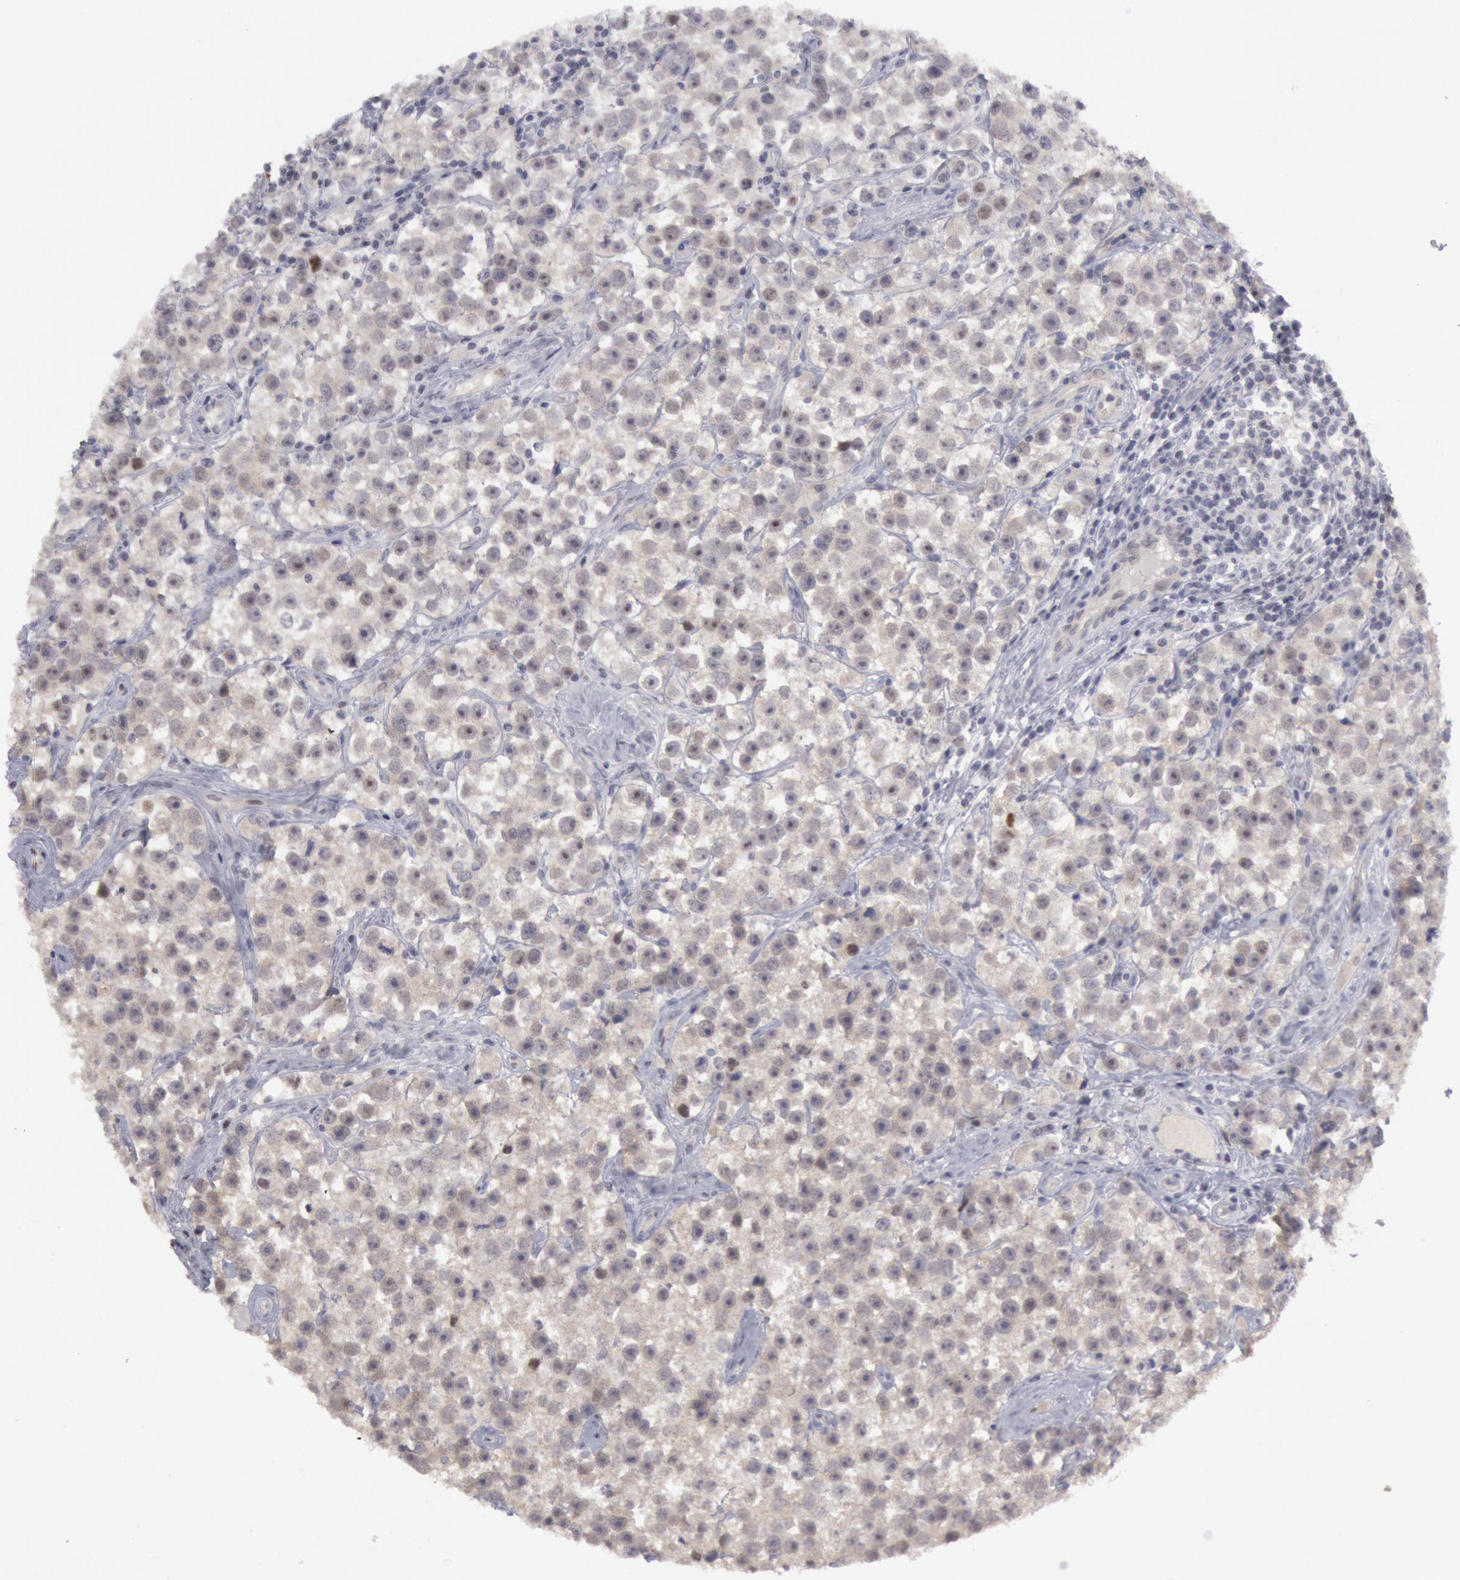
{"staining": {"intensity": "negative", "quantity": "none", "location": "none"}, "tissue": "testis cancer", "cell_type": "Tumor cells", "image_type": "cancer", "snomed": [{"axis": "morphology", "description": "Seminoma, NOS"}, {"axis": "topography", "description": "Testis"}], "caption": "Tumor cells are negative for brown protein staining in testis seminoma.", "gene": "JOSD1", "patient": {"sex": "male", "age": 32}}